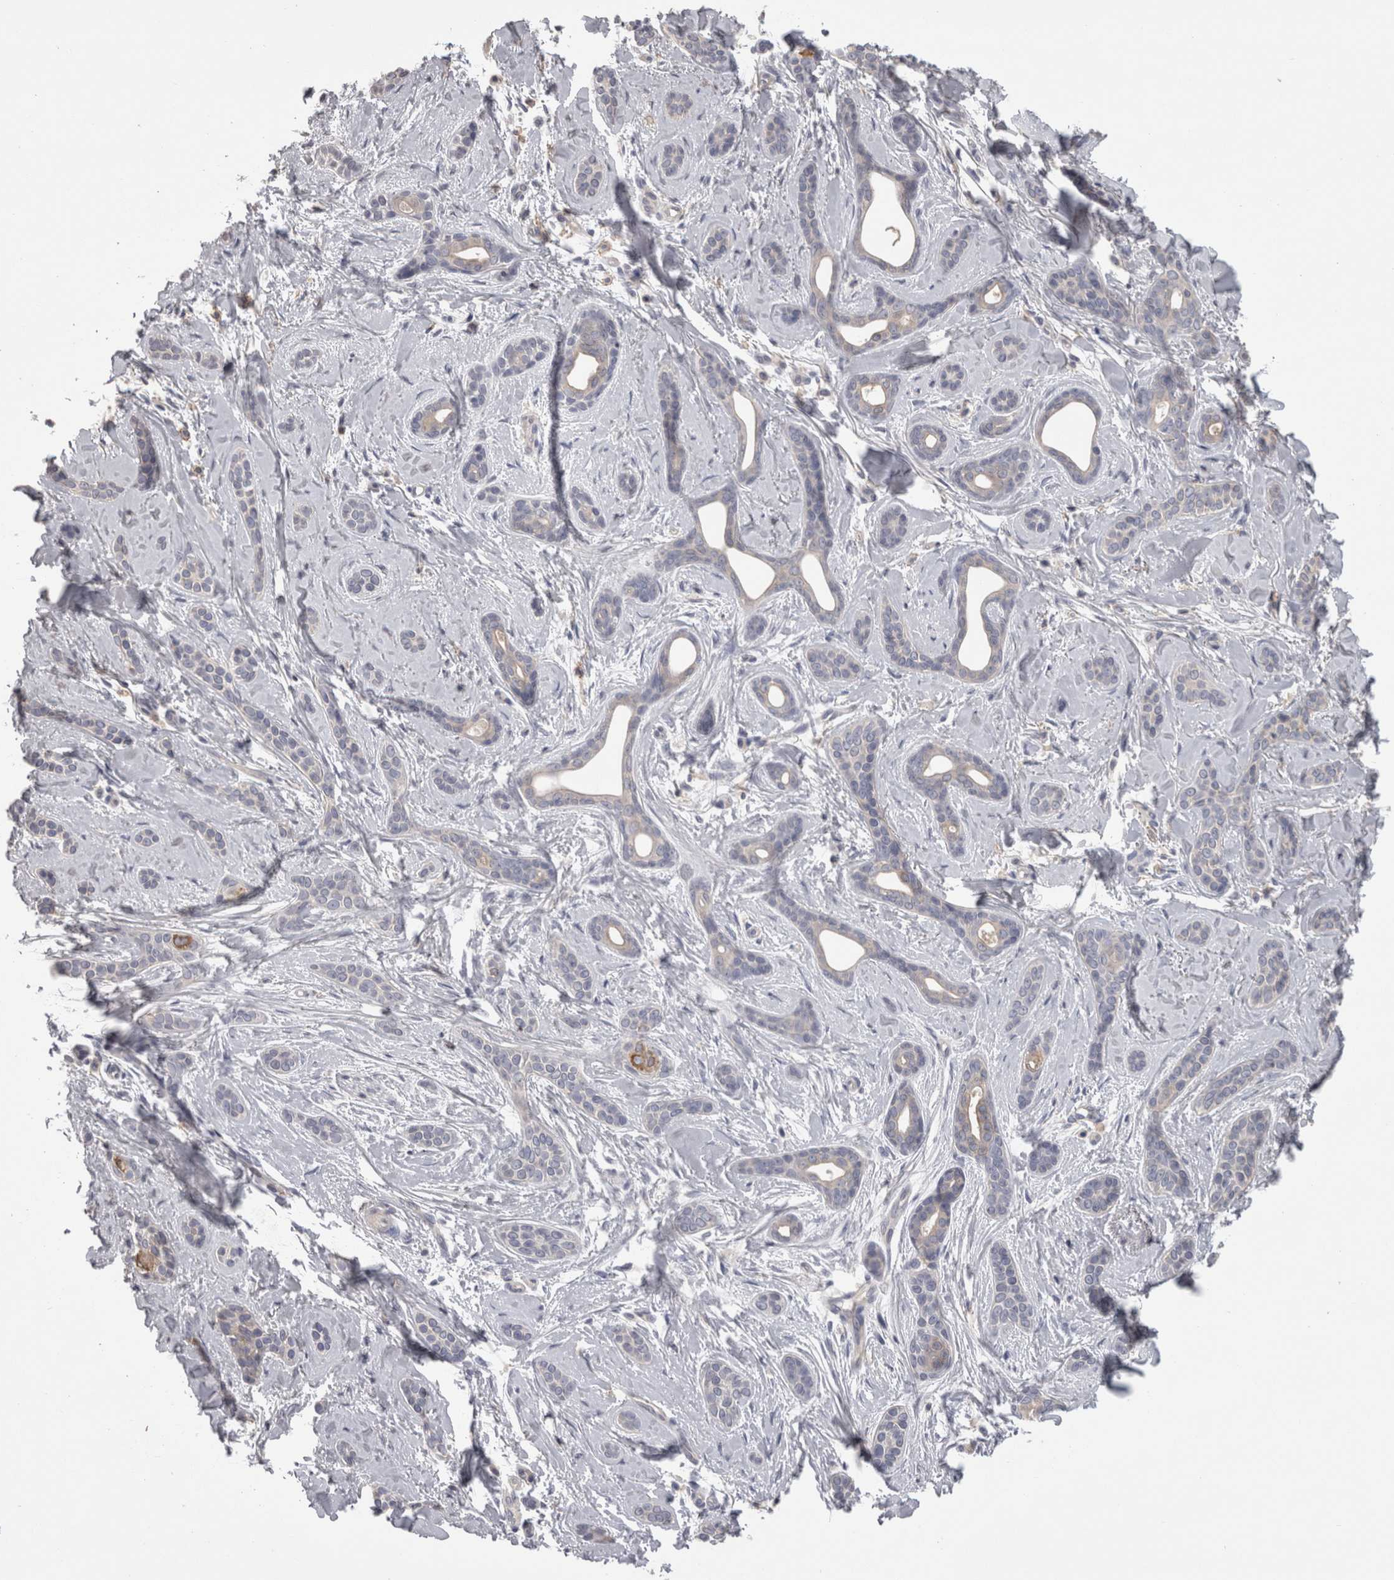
{"staining": {"intensity": "negative", "quantity": "none", "location": "none"}, "tissue": "skin cancer", "cell_type": "Tumor cells", "image_type": "cancer", "snomed": [{"axis": "morphology", "description": "Basal cell carcinoma"}, {"axis": "morphology", "description": "Adnexal tumor, benign"}, {"axis": "topography", "description": "Skin"}], "caption": "The photomicrograph reveals no significant expression in tumor cells of skin cancer (basal cell carcinoma).", "gene": "PON3", "patient": {"sex": "female", "age": 42}}